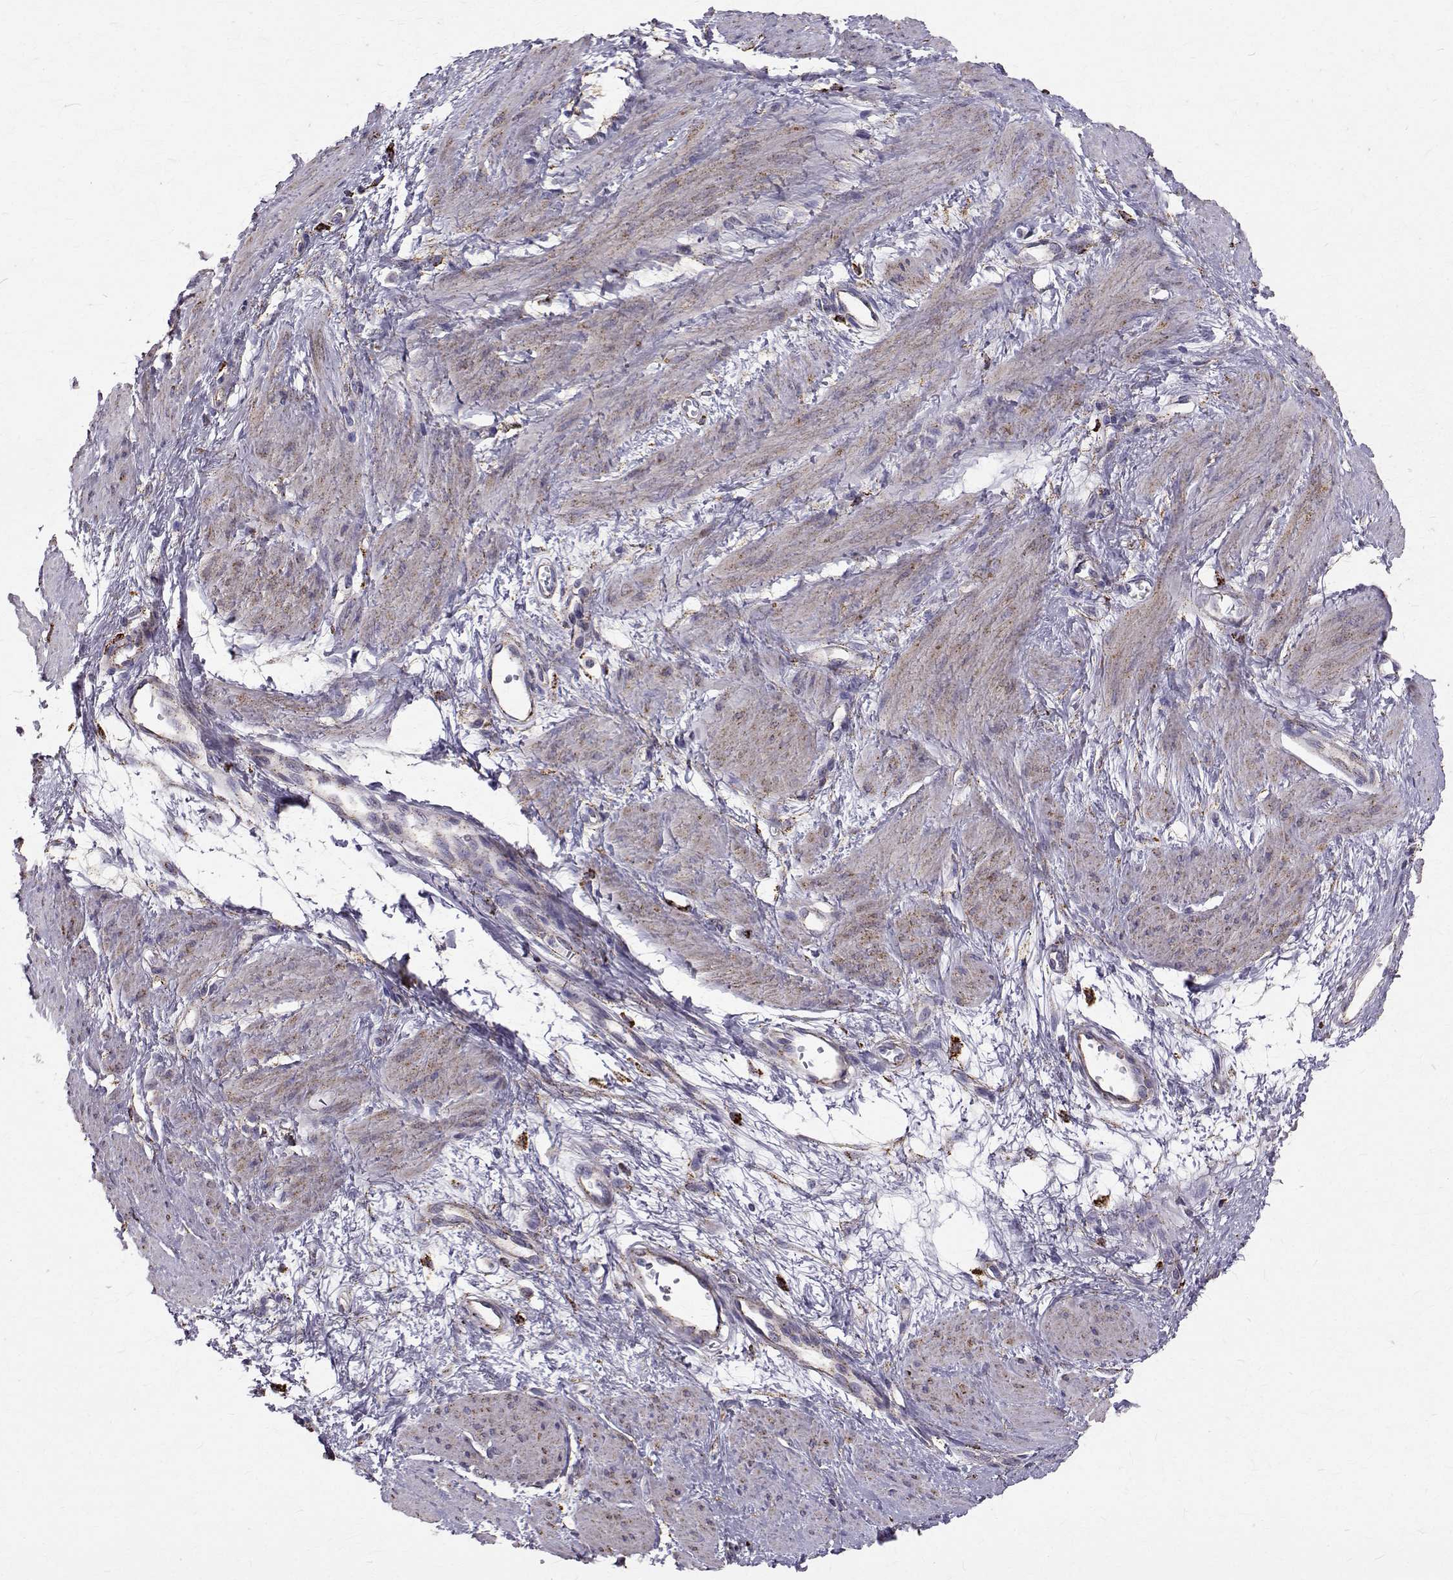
{"staining": {"intensity": "weak", "quantity": "25%-75%", "location": "cytoplasmic/membranous"}, "tissue": "smooth muscle", "cell_type": "Smooth muscle cells", "image_type": "normal", "snomed": [{"axis": "morphology", "description": "Normal tissue, NOS"}, {"axis": "topography", "description": "Smooth muscle"}, {"axis": "topography", "description": "Uterus"}], "caption": "The histopathology image demonstrates staining of unremarkable smooth muscle, revealing weak cytoplasmic/membranous protein expression (brown color) within smooth muscle cells.", "gene": "TPP1", "patient": {"sex": "female", "age": 39}}